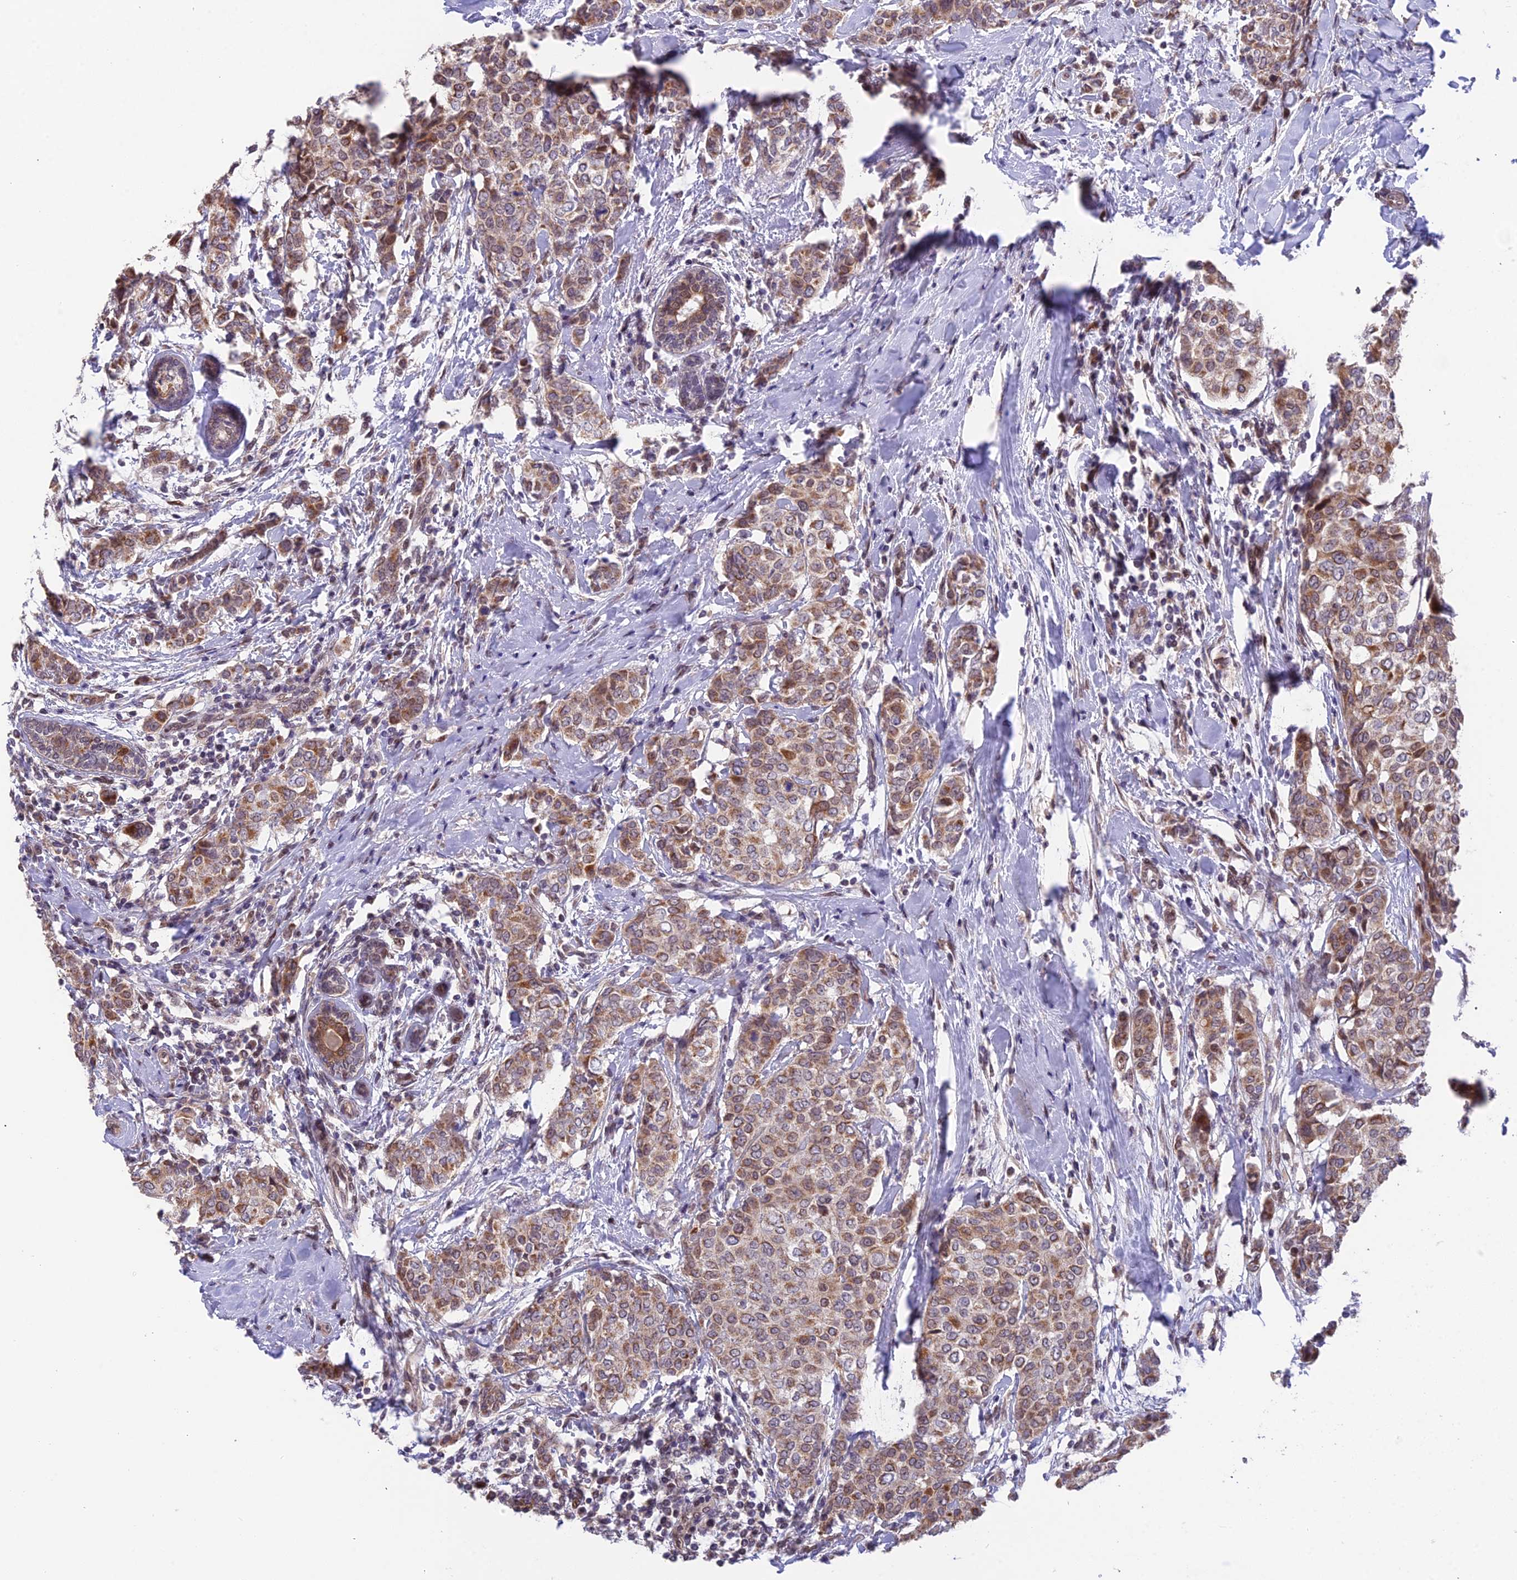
{"staining": {"intensity": "moderate", "quantity": ">75%", "location": "cytoplasmic/membranous,nuclear"}, "tissue": "breast cancer", "cell_type": "Tumor cells", "image_type": "cancer", "snomed": [{"axis": "morphology", "description": "Lobular carcinoma"}, {"axis": "topography", "description": "Breast"}], "caption": "Immunohistochemical staining of human breast cancer demonstrates medium levels of moderate cytoplasmic/membranous and nuclear protein expression in approximately >75% of tumor cells.", "gene": "CYP2R1", "patient": {"sex": "female", "age": 51}}